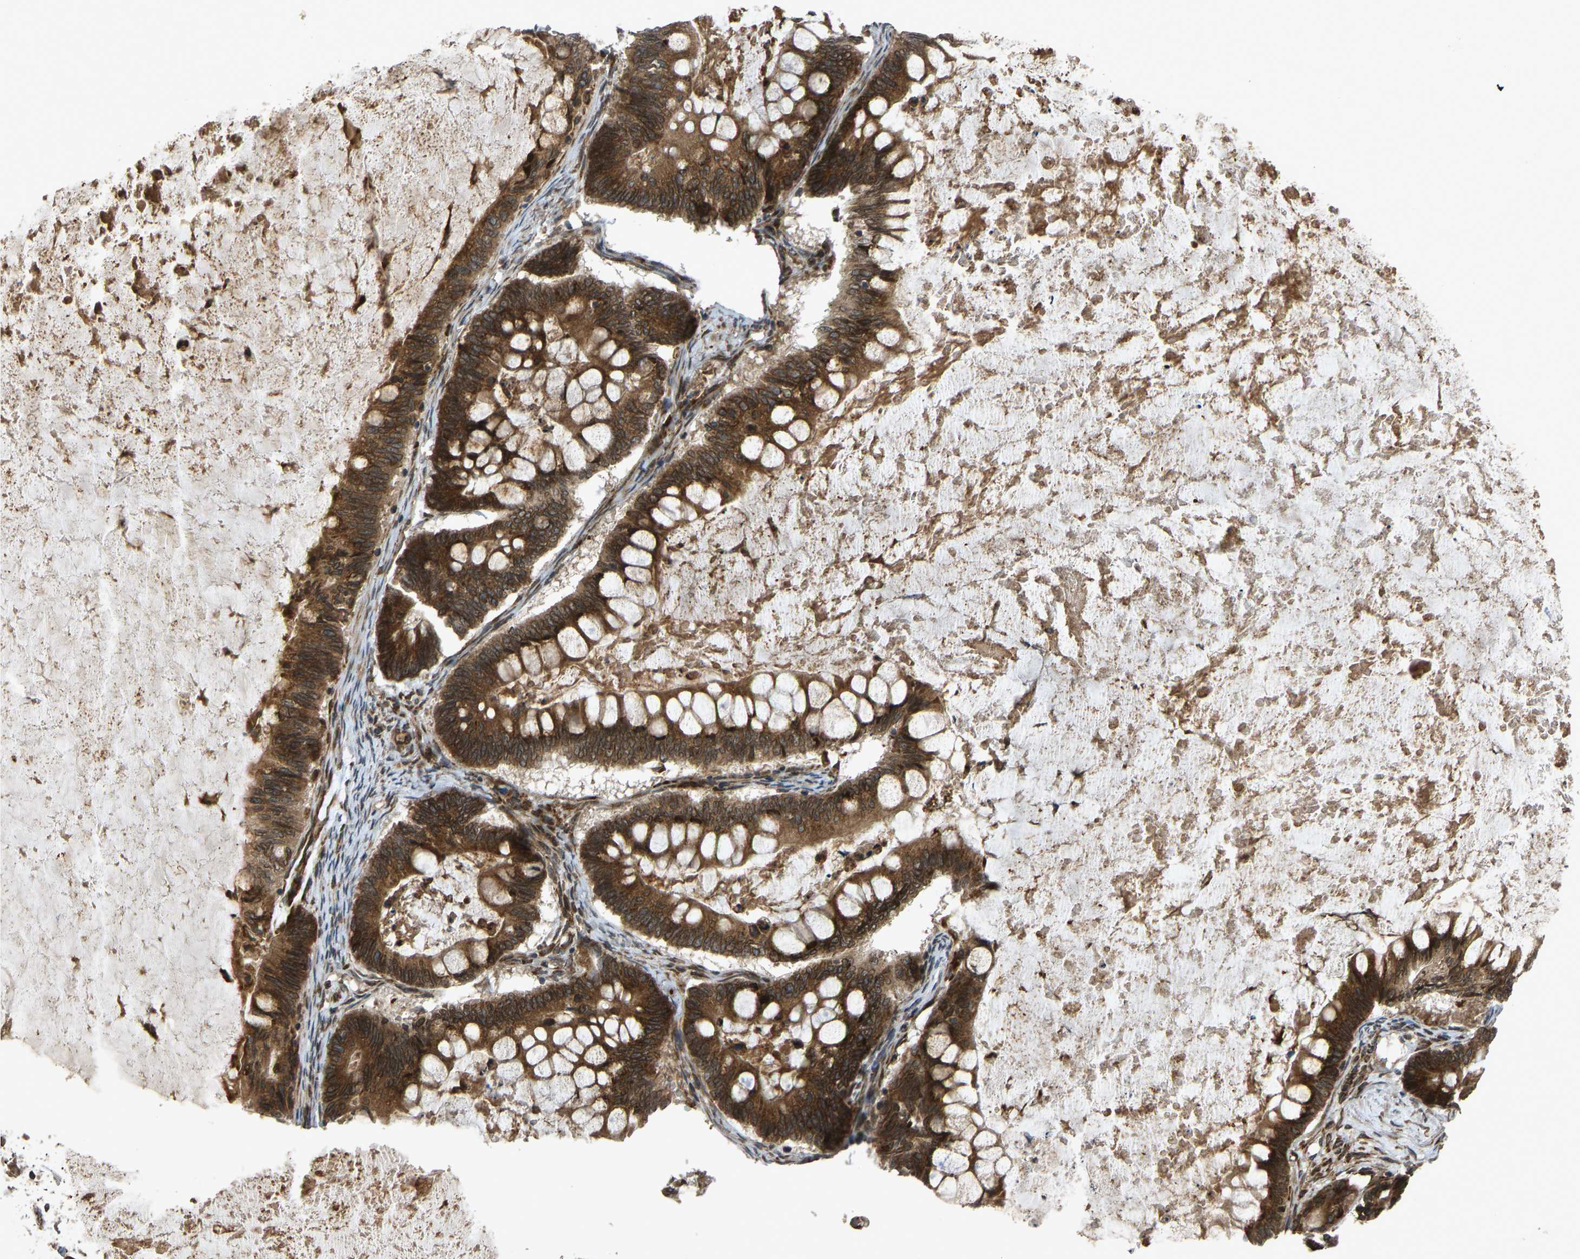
{"staining": {"intensity": "strong", "quantity": ">75%", "location": "cytoplasmic/membranous"}, "tissue": "ovarian cancer", "cell_type": "Tumor cells", "image_type": "cancer", "snomed": [{"axis": "morphology", "description": "Cystadenocarcinoma, mucinous, NOS"}, {"axis": "topography", "description": "Ovary"}], "caption": "This photomicrograph displays mucinous cystadenocarcinoma (ovarian) stained with immunohistochemistry to label a protein in brown. The cytoplasmic/membranous of tumor cells show strong positivity for the protein. Nuclei are counter-stained blue.", "gene": "RPN2", "patient": {"sex": "female", "age": 61}}